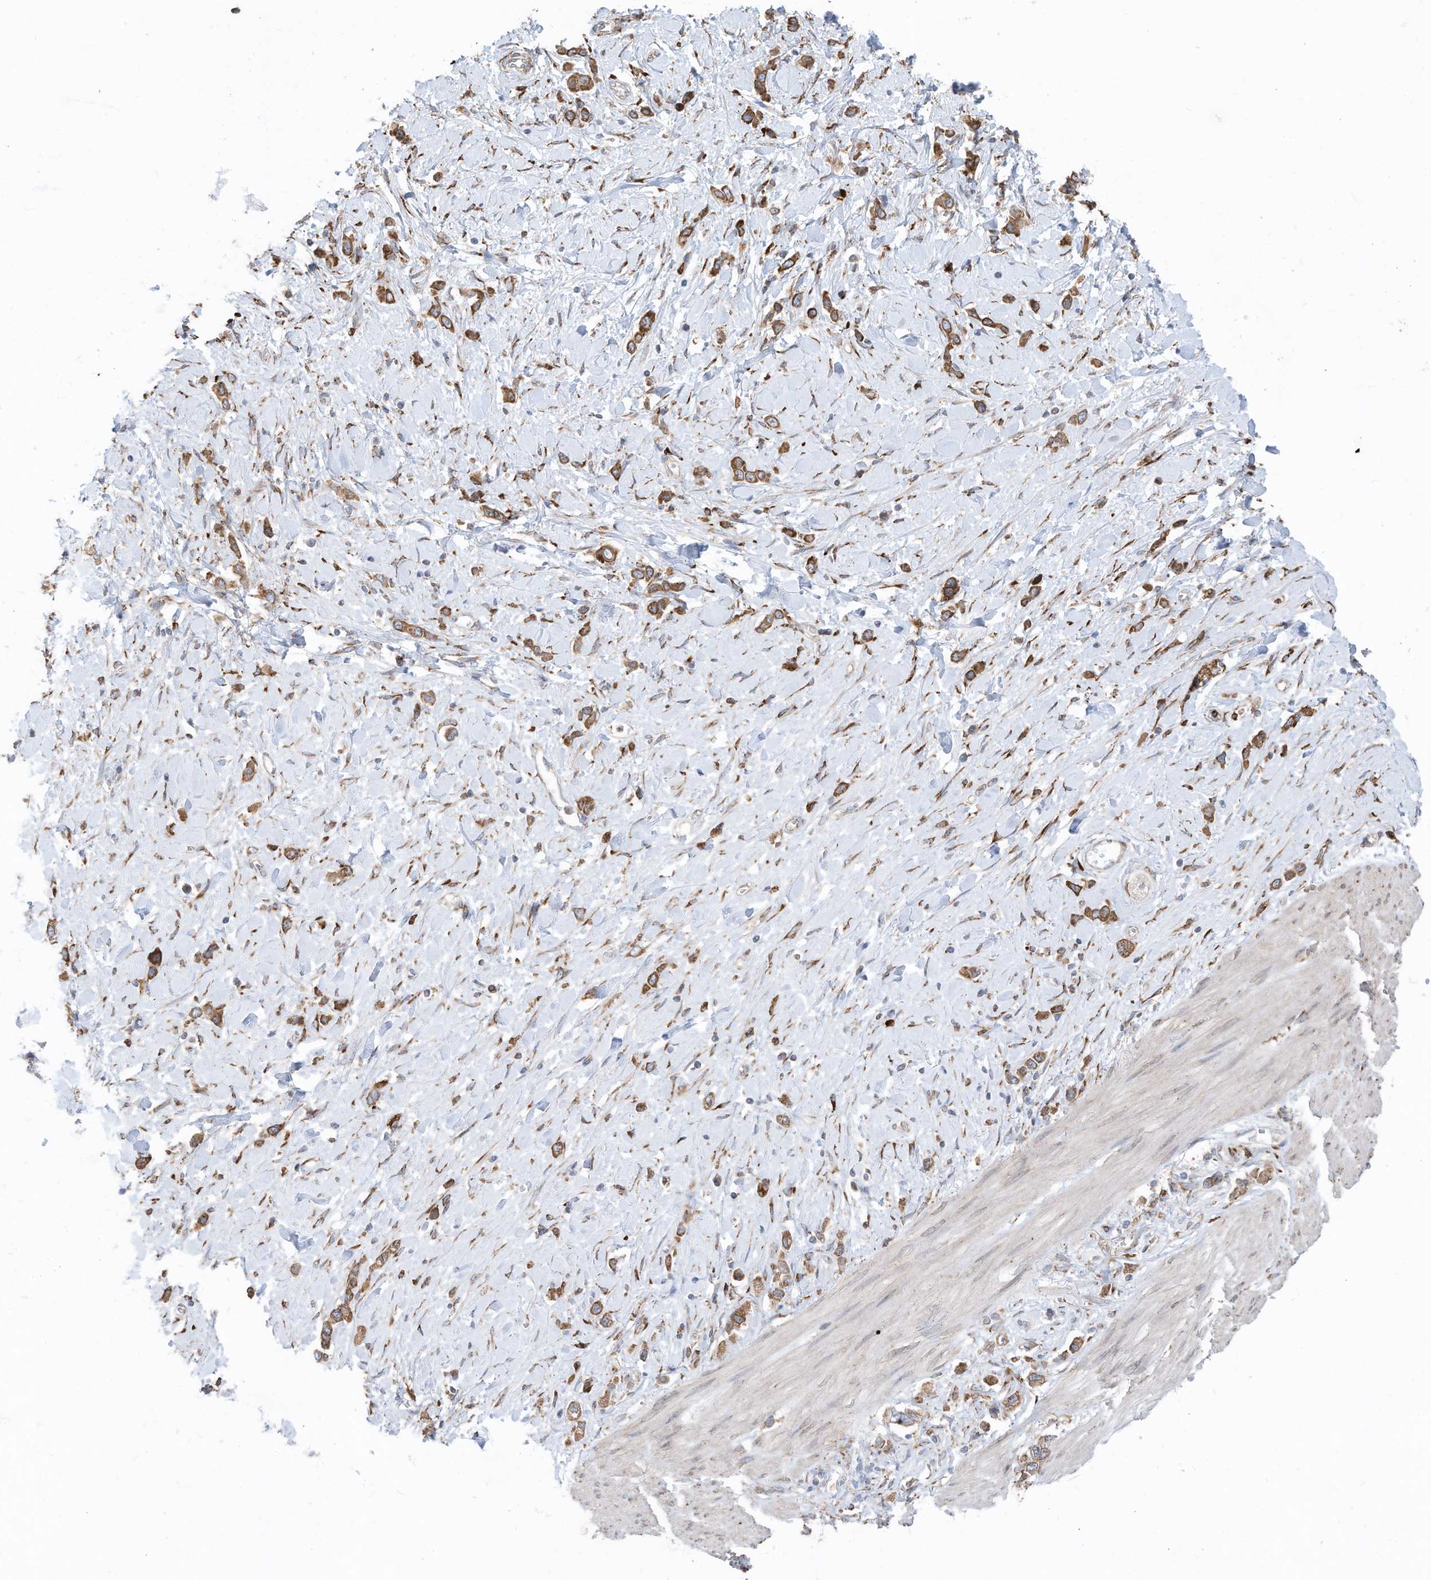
{"staining": {"intensity": "moderate", "quantity": ">75%", "location": "cytoplasmic/membranous"}, "tissue": "stomach cancer", "cell_type": "Tumor cells", "image_type": "cancer", "snomed": [{"axis": "morphology", "description": "Normal tissue, NOS"}, {"axis": "morphology", "description": "Adenocarcinoma, NOS"}, {"axis": "topography", "description": "Stomach, upper"}, {"axis": "topography", "description": "Stomach"}], "caption": "Protein staining demonstrates moderate cytoplasmic/membranous staining in about >75% of tumor cells in stomach cancer (adenocarcinoma).", "gene": "ZNF354C", "patient": {"sex": "female", "age": 65}}